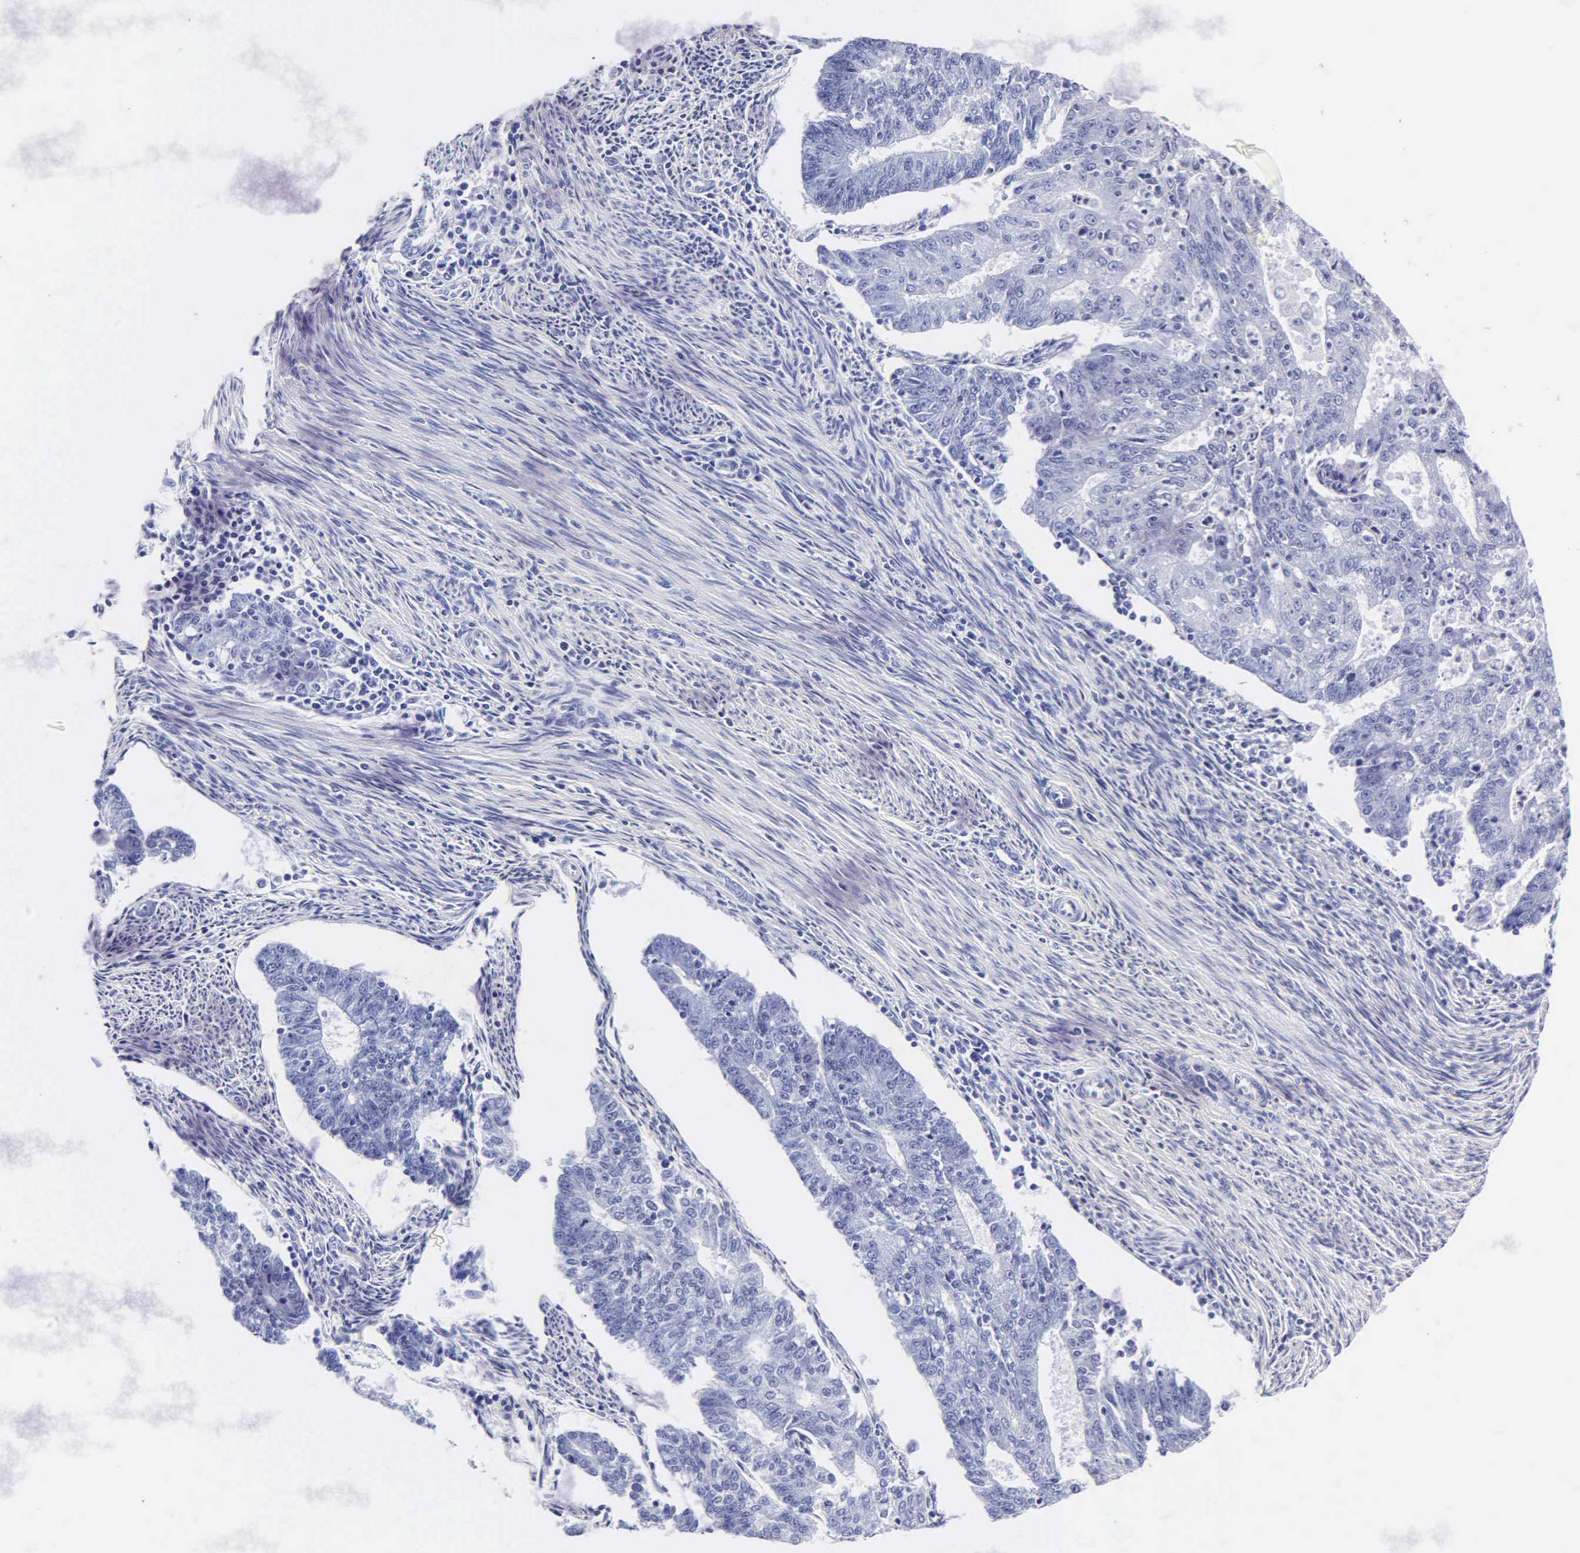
{"staining": {"intensity": "negative", "quantity": "none", "location": "none"}, "tissue": "endometrial cancer", "cell_type": "Tumor cells", "image_type": "cancer", "snomed": [{"axis": "morphology", "description": "Adenocarcinoma, NOS"}, {"axis": "topography", "description": "Endometrium"}], "caption": "There is no significant positivity in tumor cells of endometrial cancer.", "gene": "MB", "patient": {"sex": "female", "age": 56}}